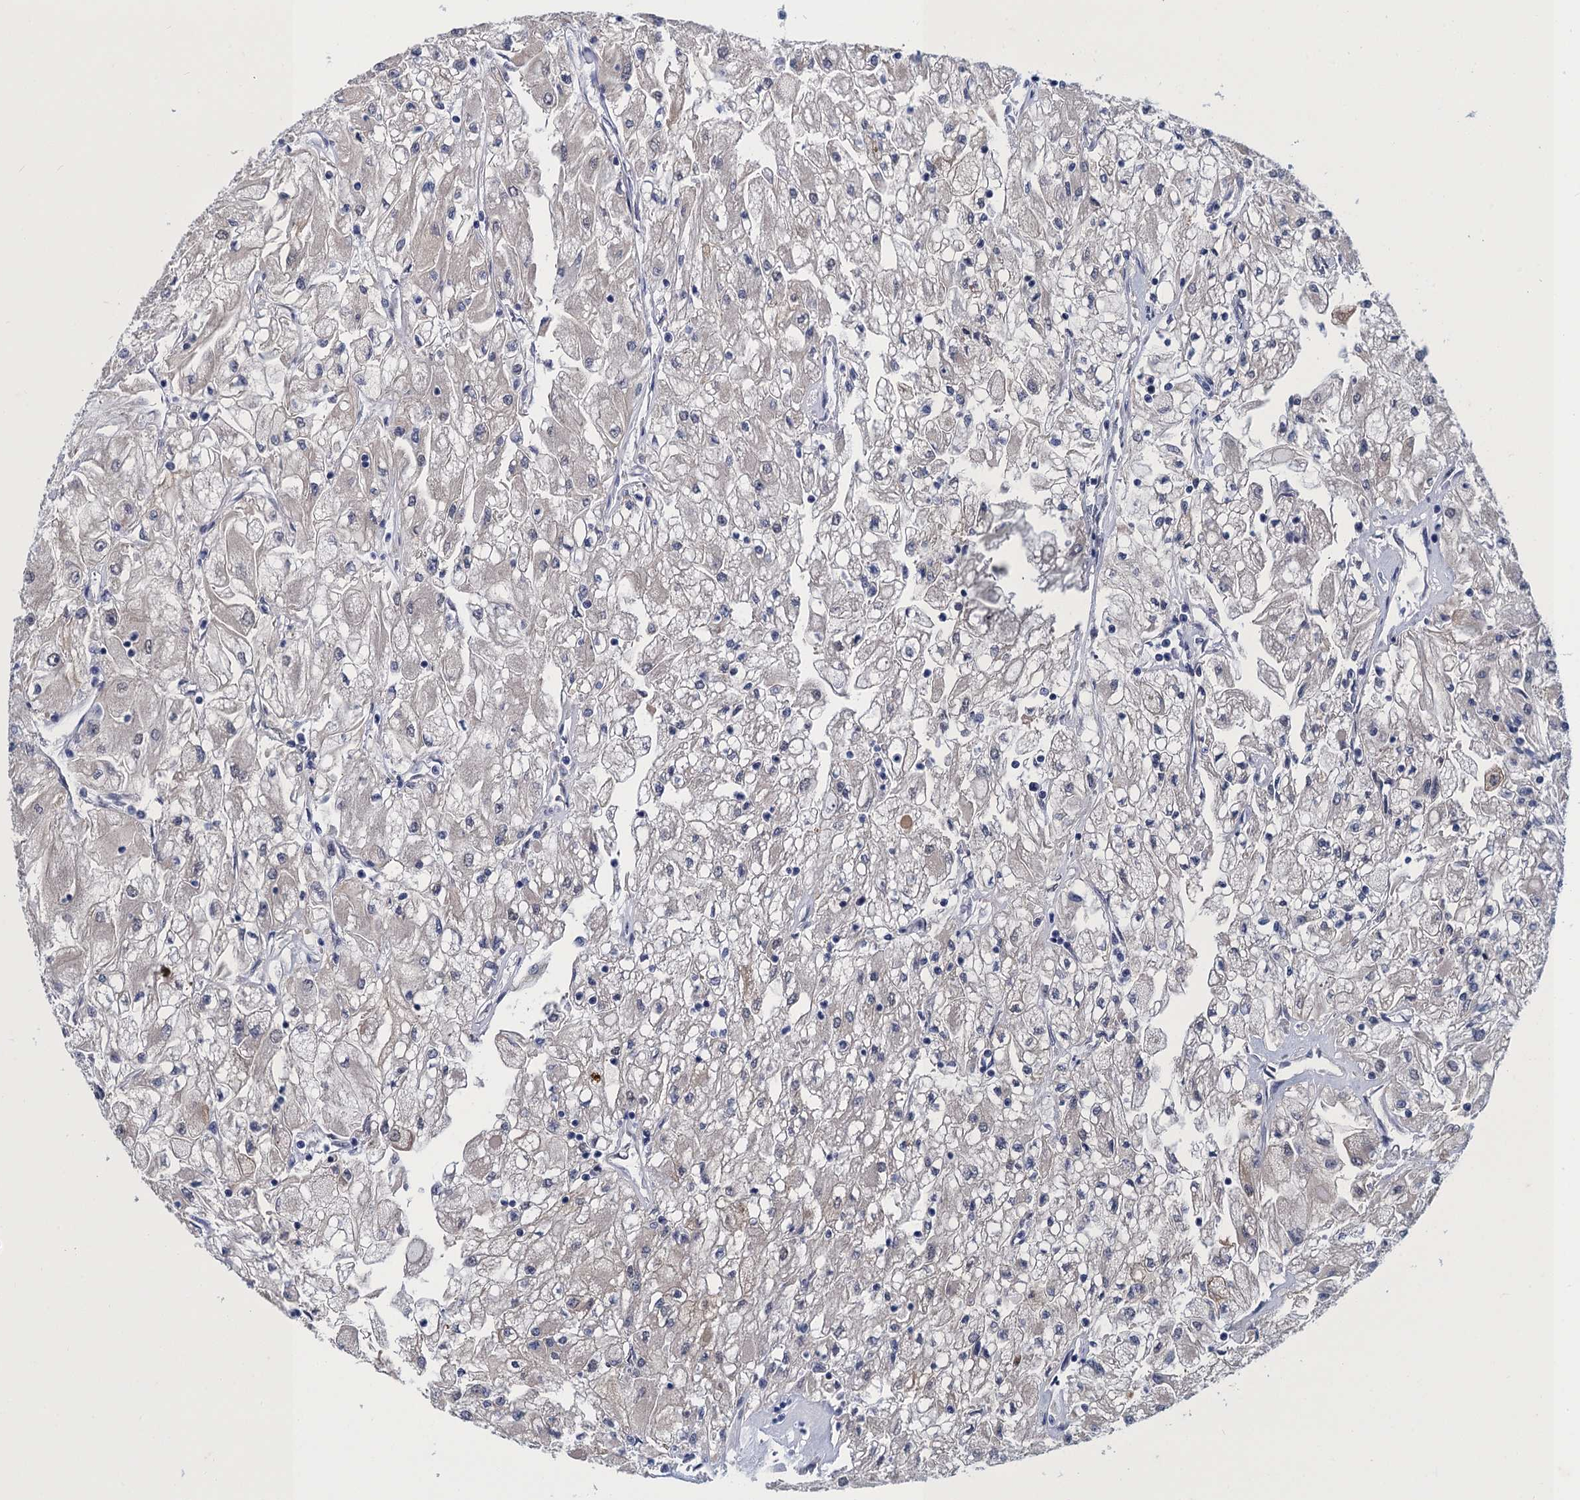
{"staining": {"intensity": "weak", "quantity": "<25%", "location": "cytoplasmic/membranous"}, "tissue": "renal cancer", "cell_type": "Tumor cells", "image_type": "cancer", "snomed": [{"axis": "morphology", "description": "Adenocarcinoma, NOS"}, {"axis": "topography", "description": "Kidney"}], "caption": "A histopathology image of renal cancer (adenocarcinoma) stained for a protein reveals no brown staining in tumor cells.", "gene": "GINS3", "patient": {"sex": "male", "age": 80}}